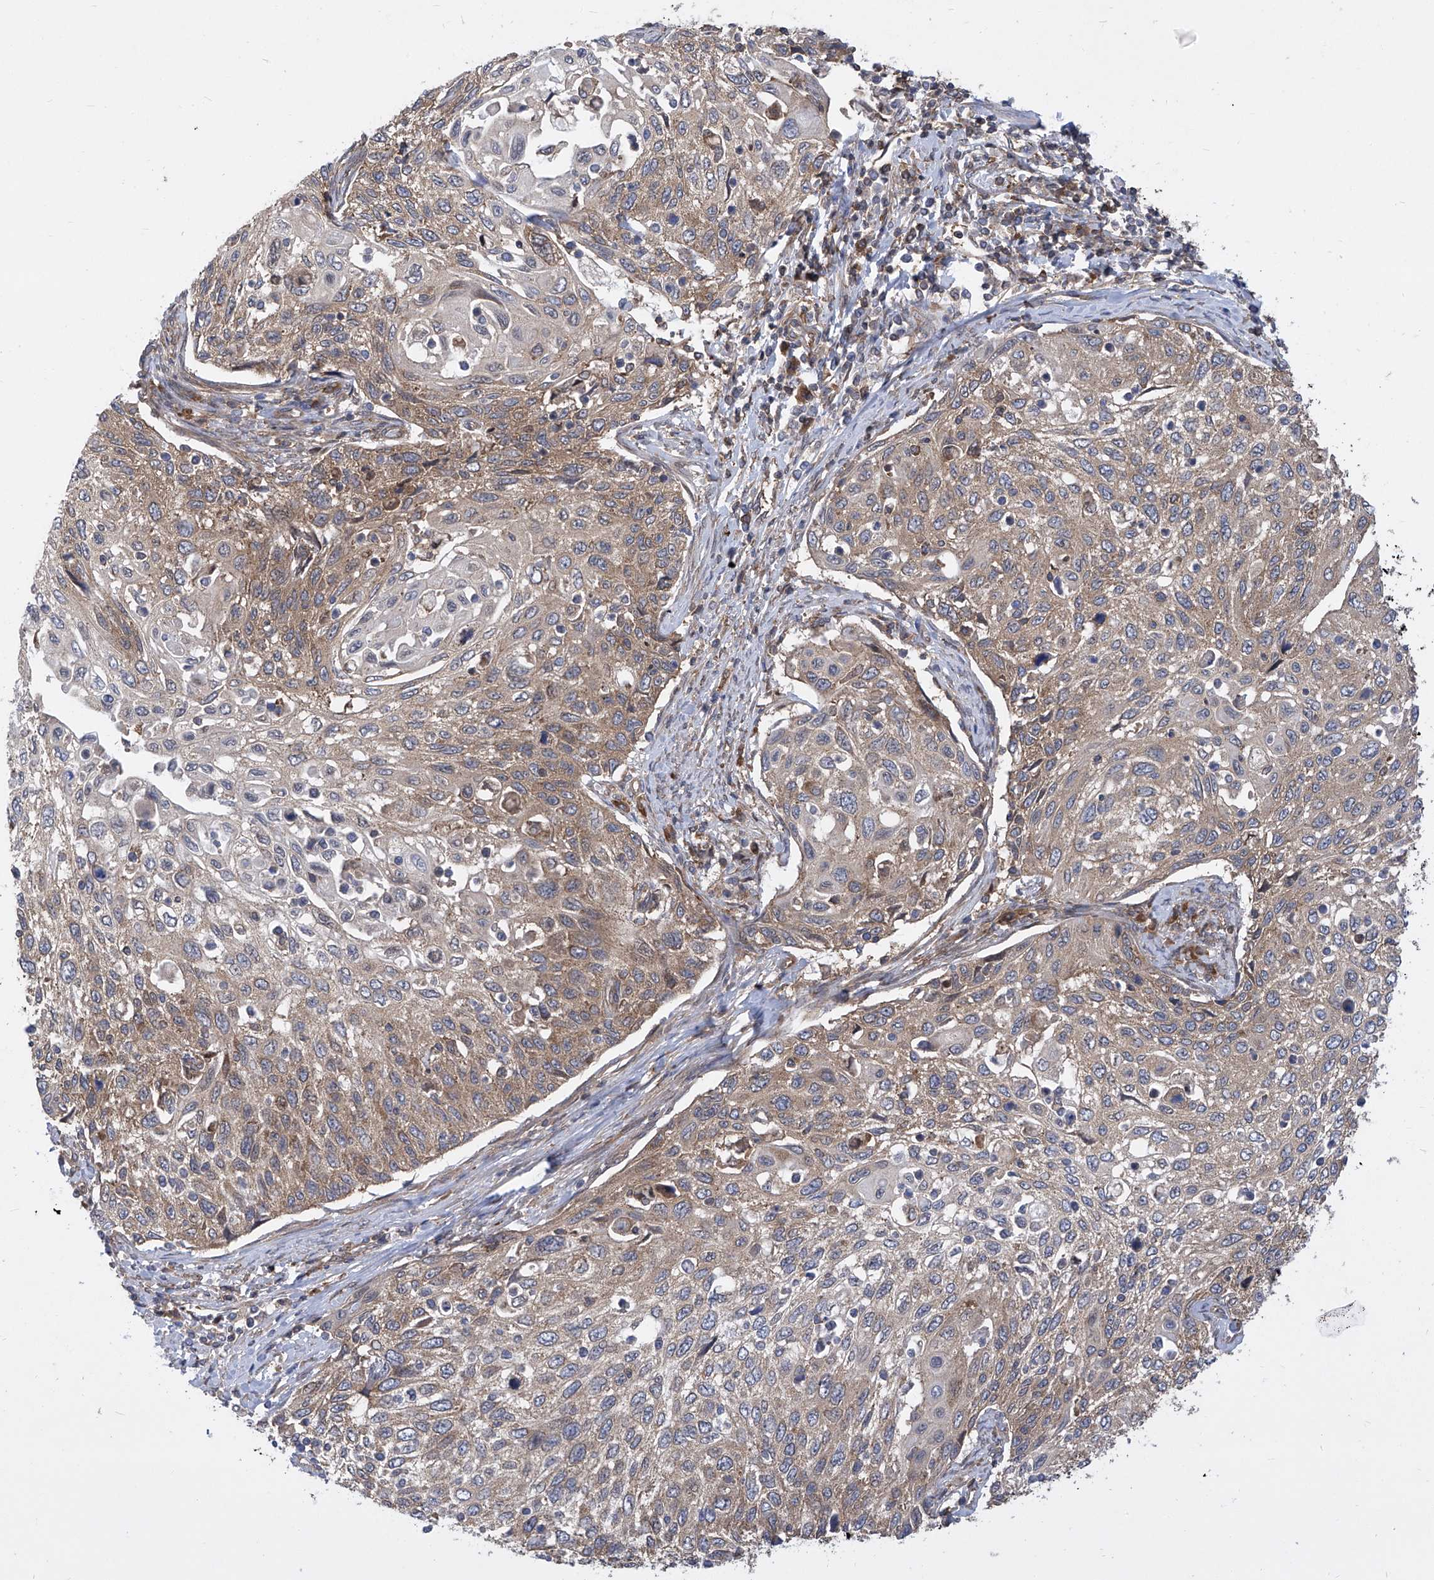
{"staining": {"intensity": "weak", "quantity": "25%-75%", "location": "cytoplasmic/membranous"}, "tissue": "cervical cancer", "cell_type": "Tumor cells", "image_type": "cancer", "snomed": [{"axis": "morphology", "description": "Squamous cell carcinoma, NOS"}, {"axis": "topography", "description": "Cervix"}], "caption": "Tumor cells exhibit low levels of weak cytoplasmic/membranous expression in about 25%-75% of cells in cervical cancer (squamous cell carcinoma).", "gene": "EIF3M", "patient": {"sex": "female", "age": 70}}